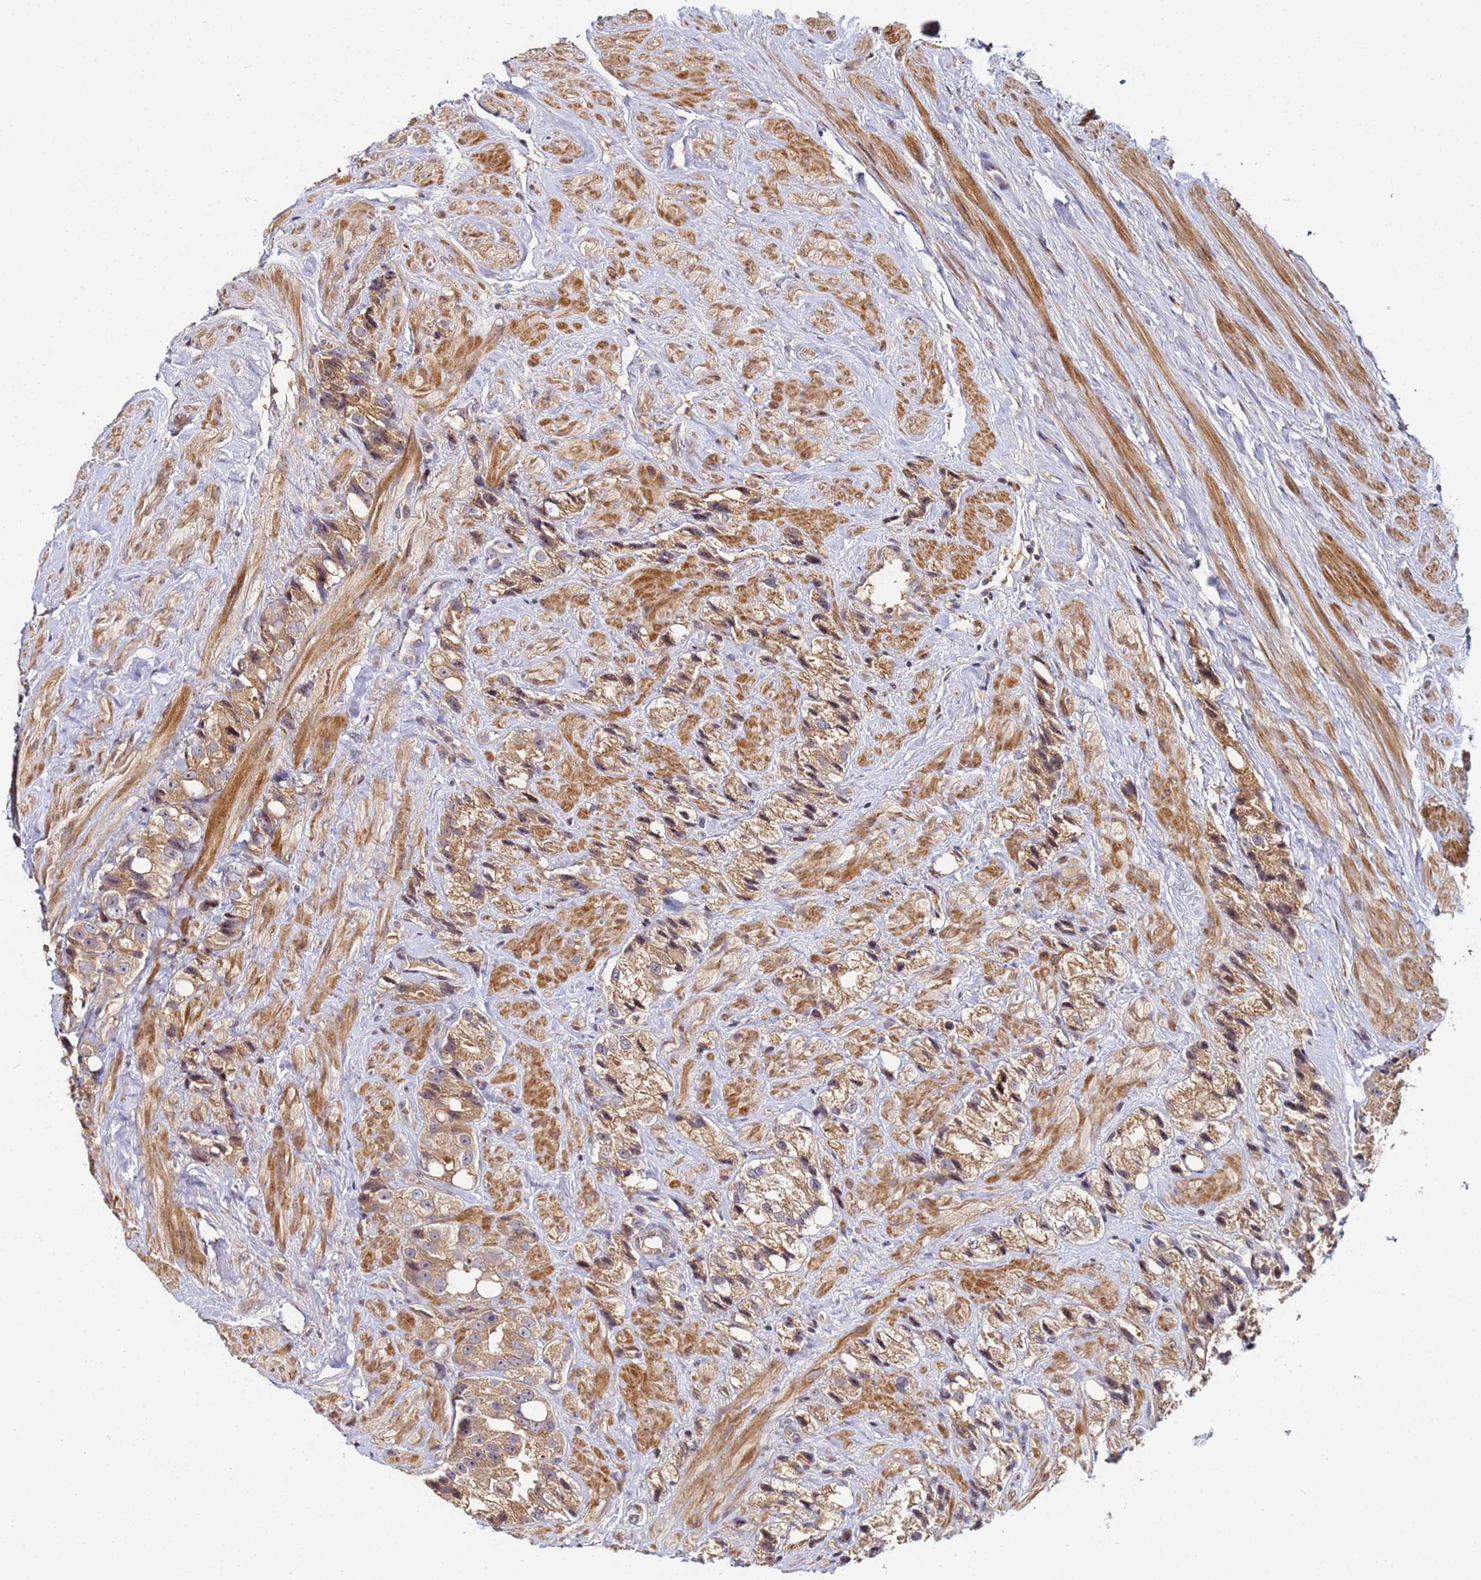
{"staining": {"intensity": "moderate", "quantity": ">75%", "location": "cytoplasmic/membranous"}, "tissue": "prostate cancer", "cell_type": "Tumor cells", "image_type": "cancer", "snomed": [{"axis": "morphology", "description": "Adenocarcinoma, NOS"}, {"axis": "topography", "description": "Prostate"}], "caption": "Human prostate adenocarcinoma stained with a brown dye exhibits moderate cytoplasmic/membranous positive positivity in about >75% of tumor cells.", "gene": "OSER1", "patient": {"sex": "male", "age": 79}}